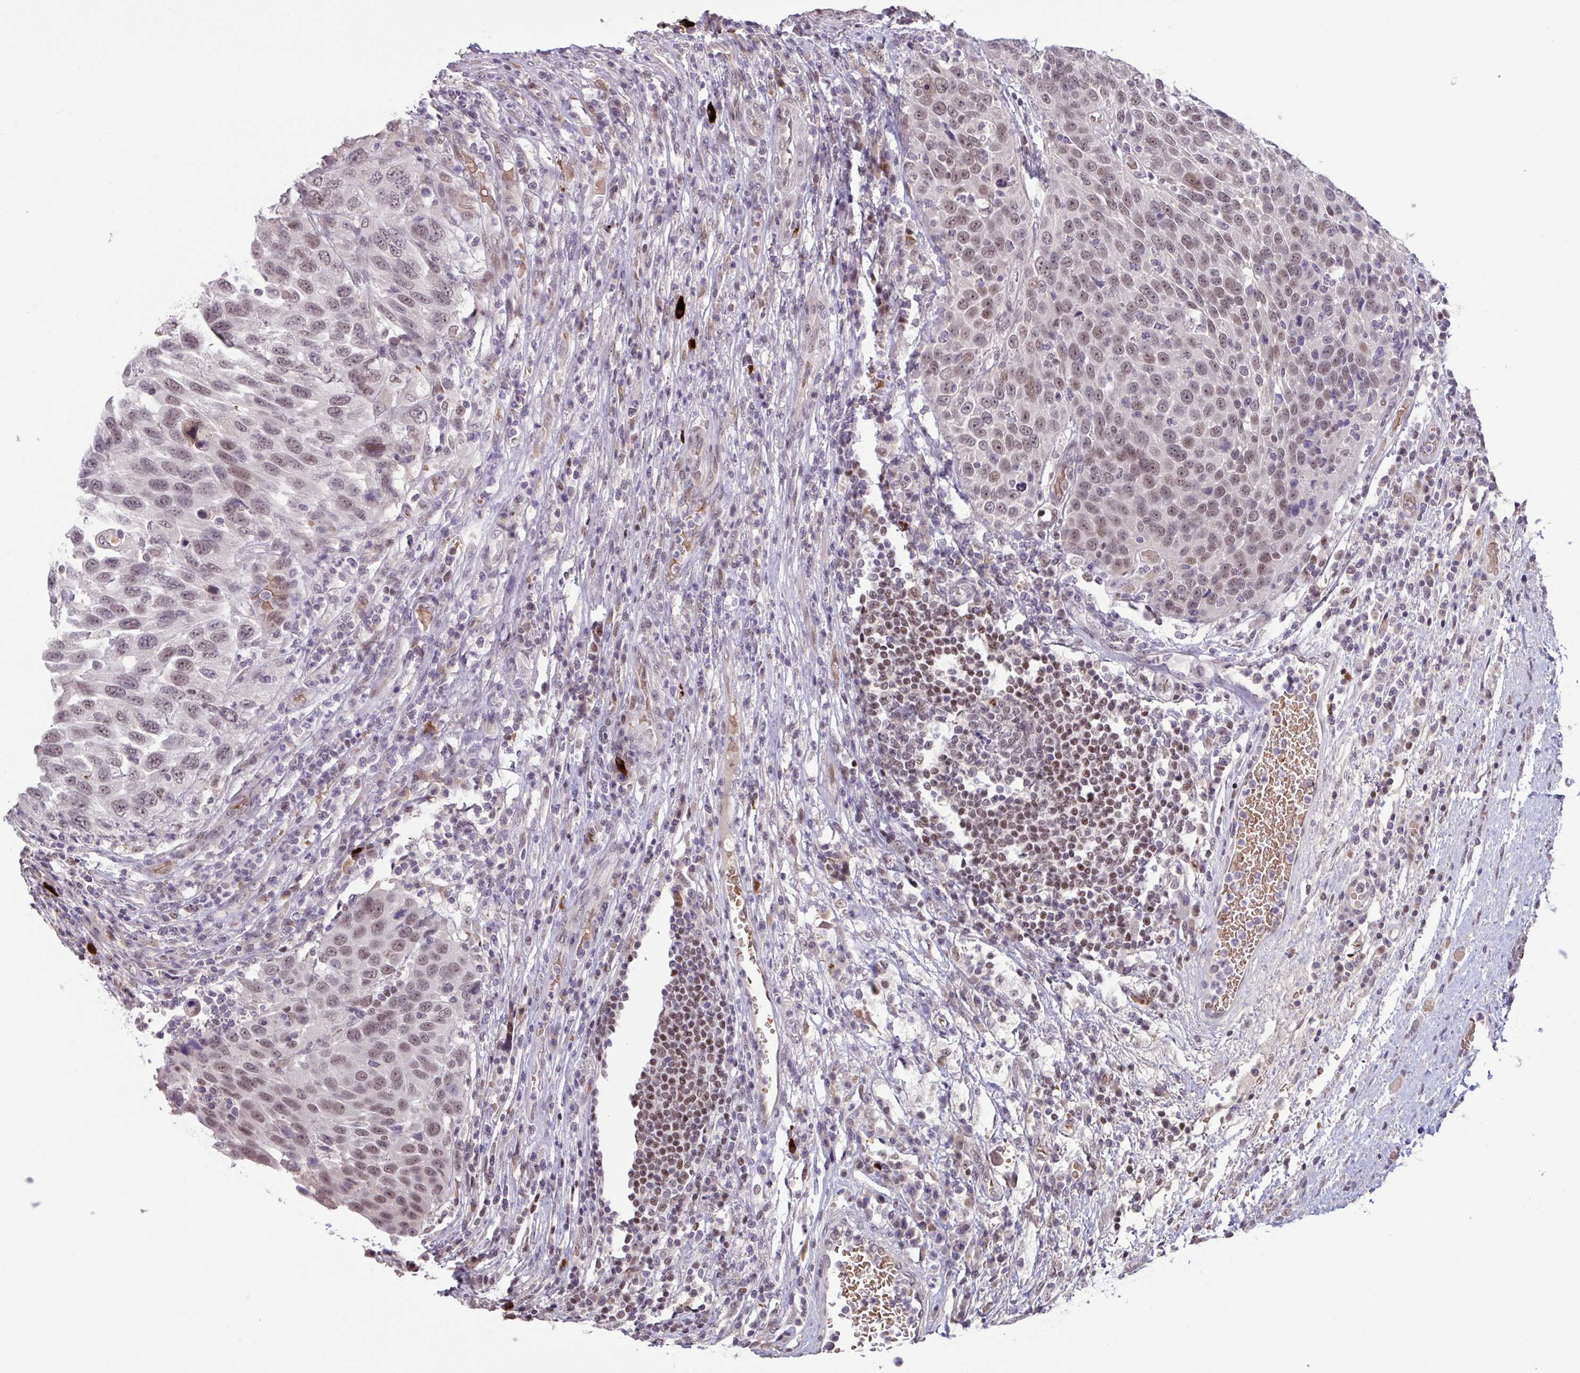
{"staining": {"intensity": "strong", "quantity": "25%-75%", "location": "nuclear"}, "tissue": "urothelial cancer", "cell_type": "Tumor cells", "image_type": "cancer", "snomed": [{"axis": "morphology", "description": "Urothelial carcinoma, High grade"}, {"axis": "topography", "description": "Urinary bladder"}], "caption": "Immunohistochemical staining of human urothelial carcinoma (high-grade) displays high levels of strong nuclear staining in approximately 25%-75% of tumor cells.", "gene": "ZNF414", "patient": {"sex": "female", "age": 70}}